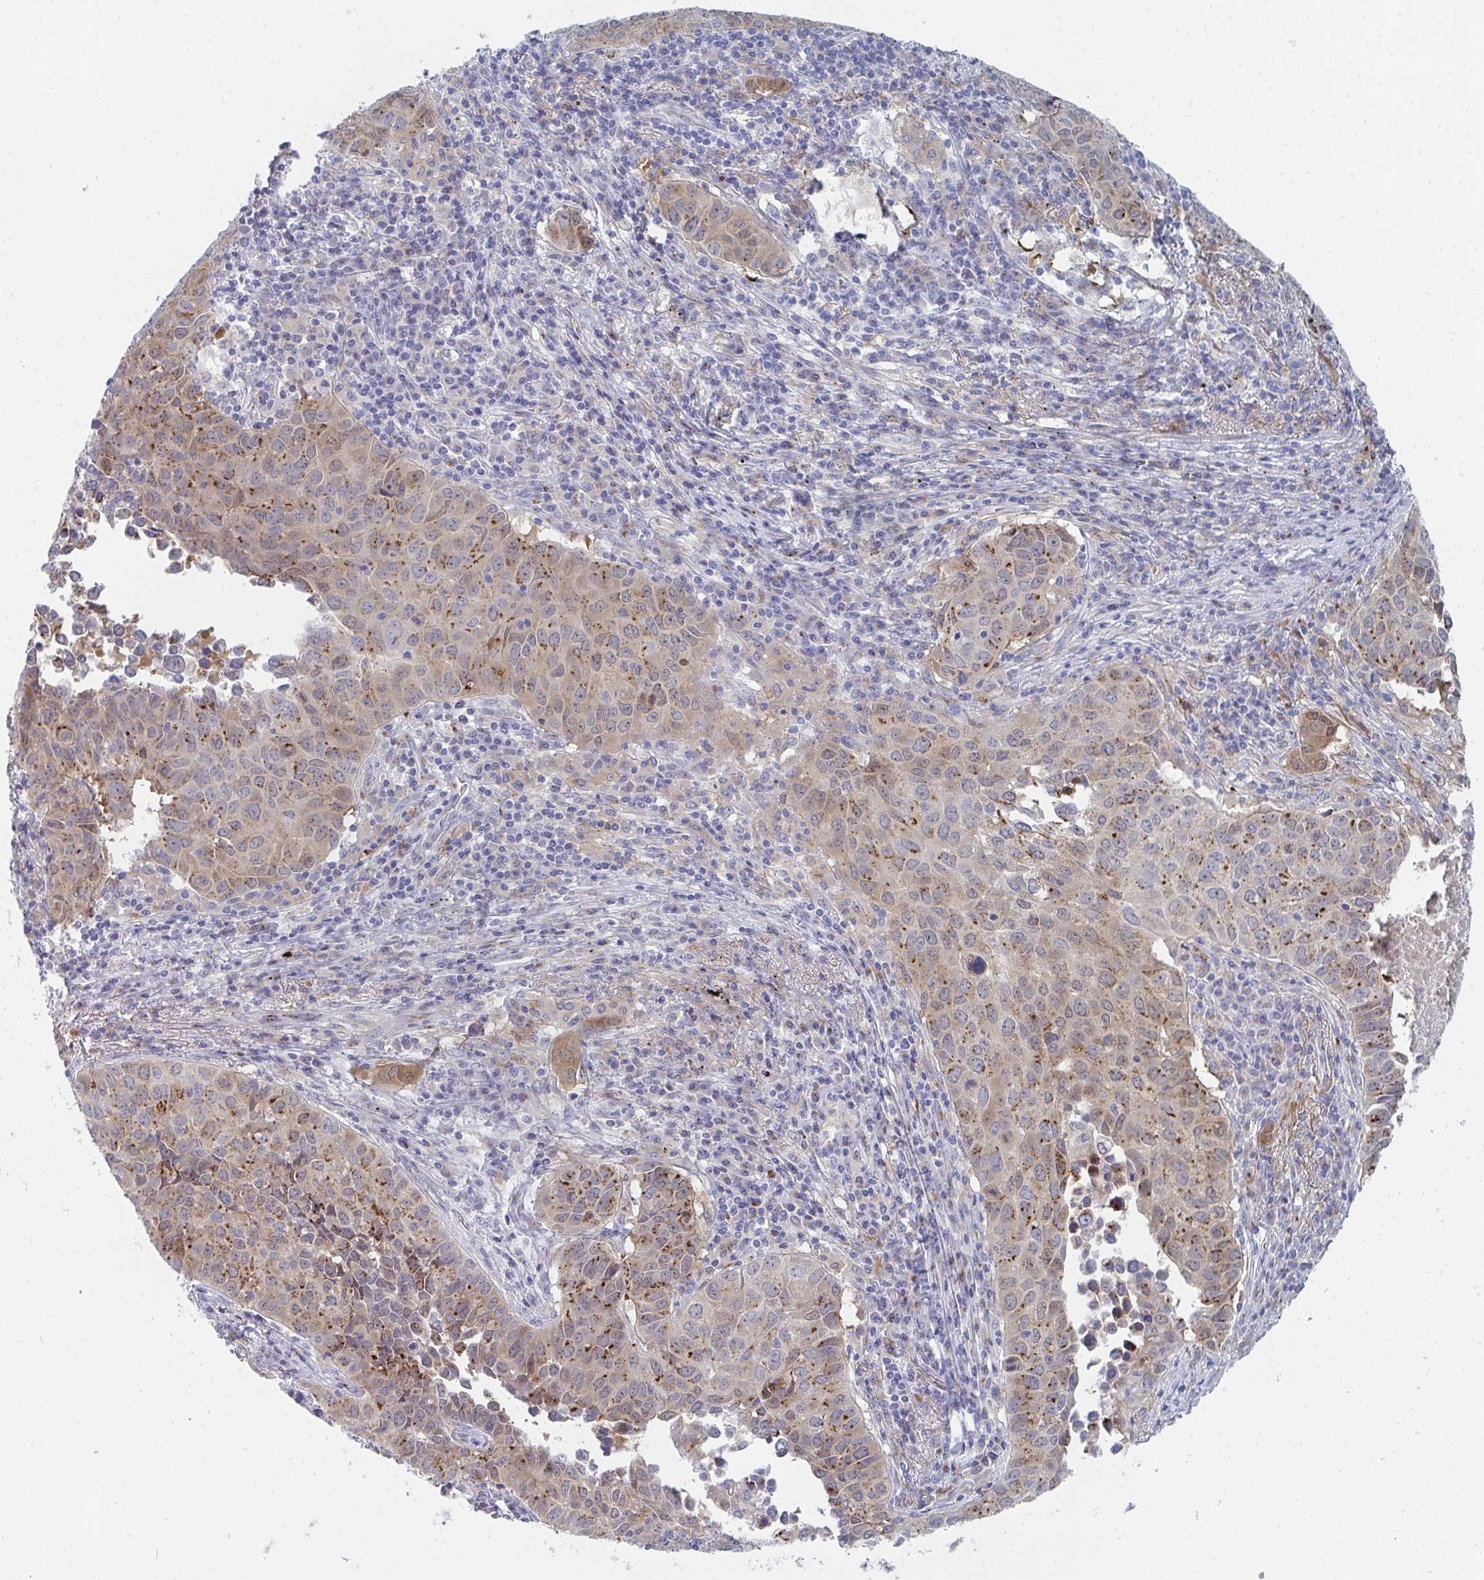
{"staining": {"intensity": "moderate", "quantity": "25%-75%", "location": "cytoplasmic/membranous"}, "tissue": "lung cancer", "cell_type": "Tumor cells", "image_type": "cancer", "snomed": [{"axis": "morphology", "description": "Adenocarcinoma, NOS"}, {"axis": "topography", "description": "Lung"}], "caption": "Brown immunohistochemical staining in adenocarcinoma (lung) shows moderate cytoplasmic/membranous staining in about 25%-75% of tumor cells.", "gene": "PSMG1", "patient": {"sex": "female", "age": 50}}